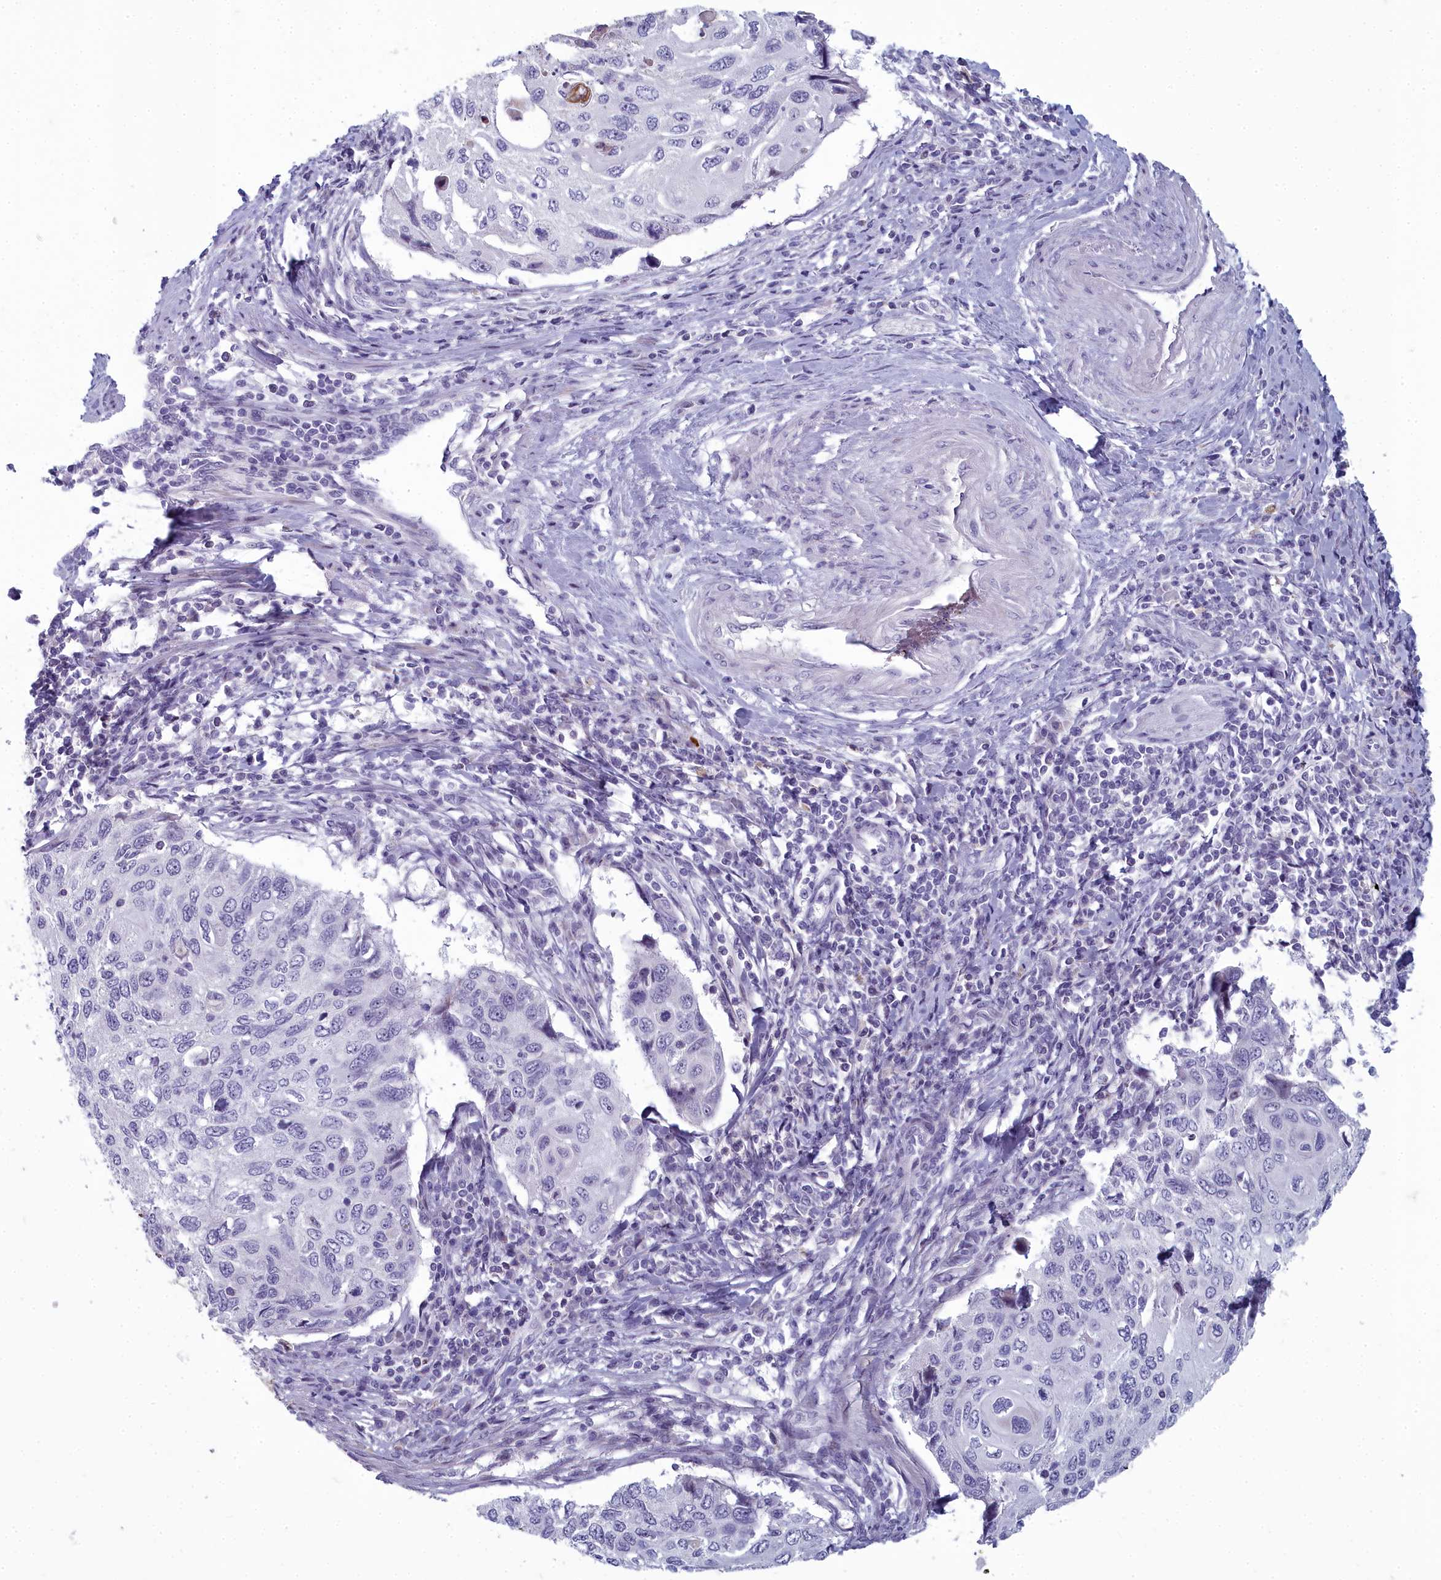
{"staining": {"intensity": "negative", "quantity": "none", "location": "none"}, "tissue": "cervical cancer", "cell_type": "Tumor cells", "image_type": "cancer", "snomed": [{"axis": "morphology", "description": "Squamous cell carcinoma, NOS"}, {"axis": "topography", "description": "Cervix"}], "caption": "The histopathology image demonstrates no staining of tumor cells in cervical squamous cell carcinoma.", "gene": "INSYN2A", "patient": {"sex": "female", "age": 70}}